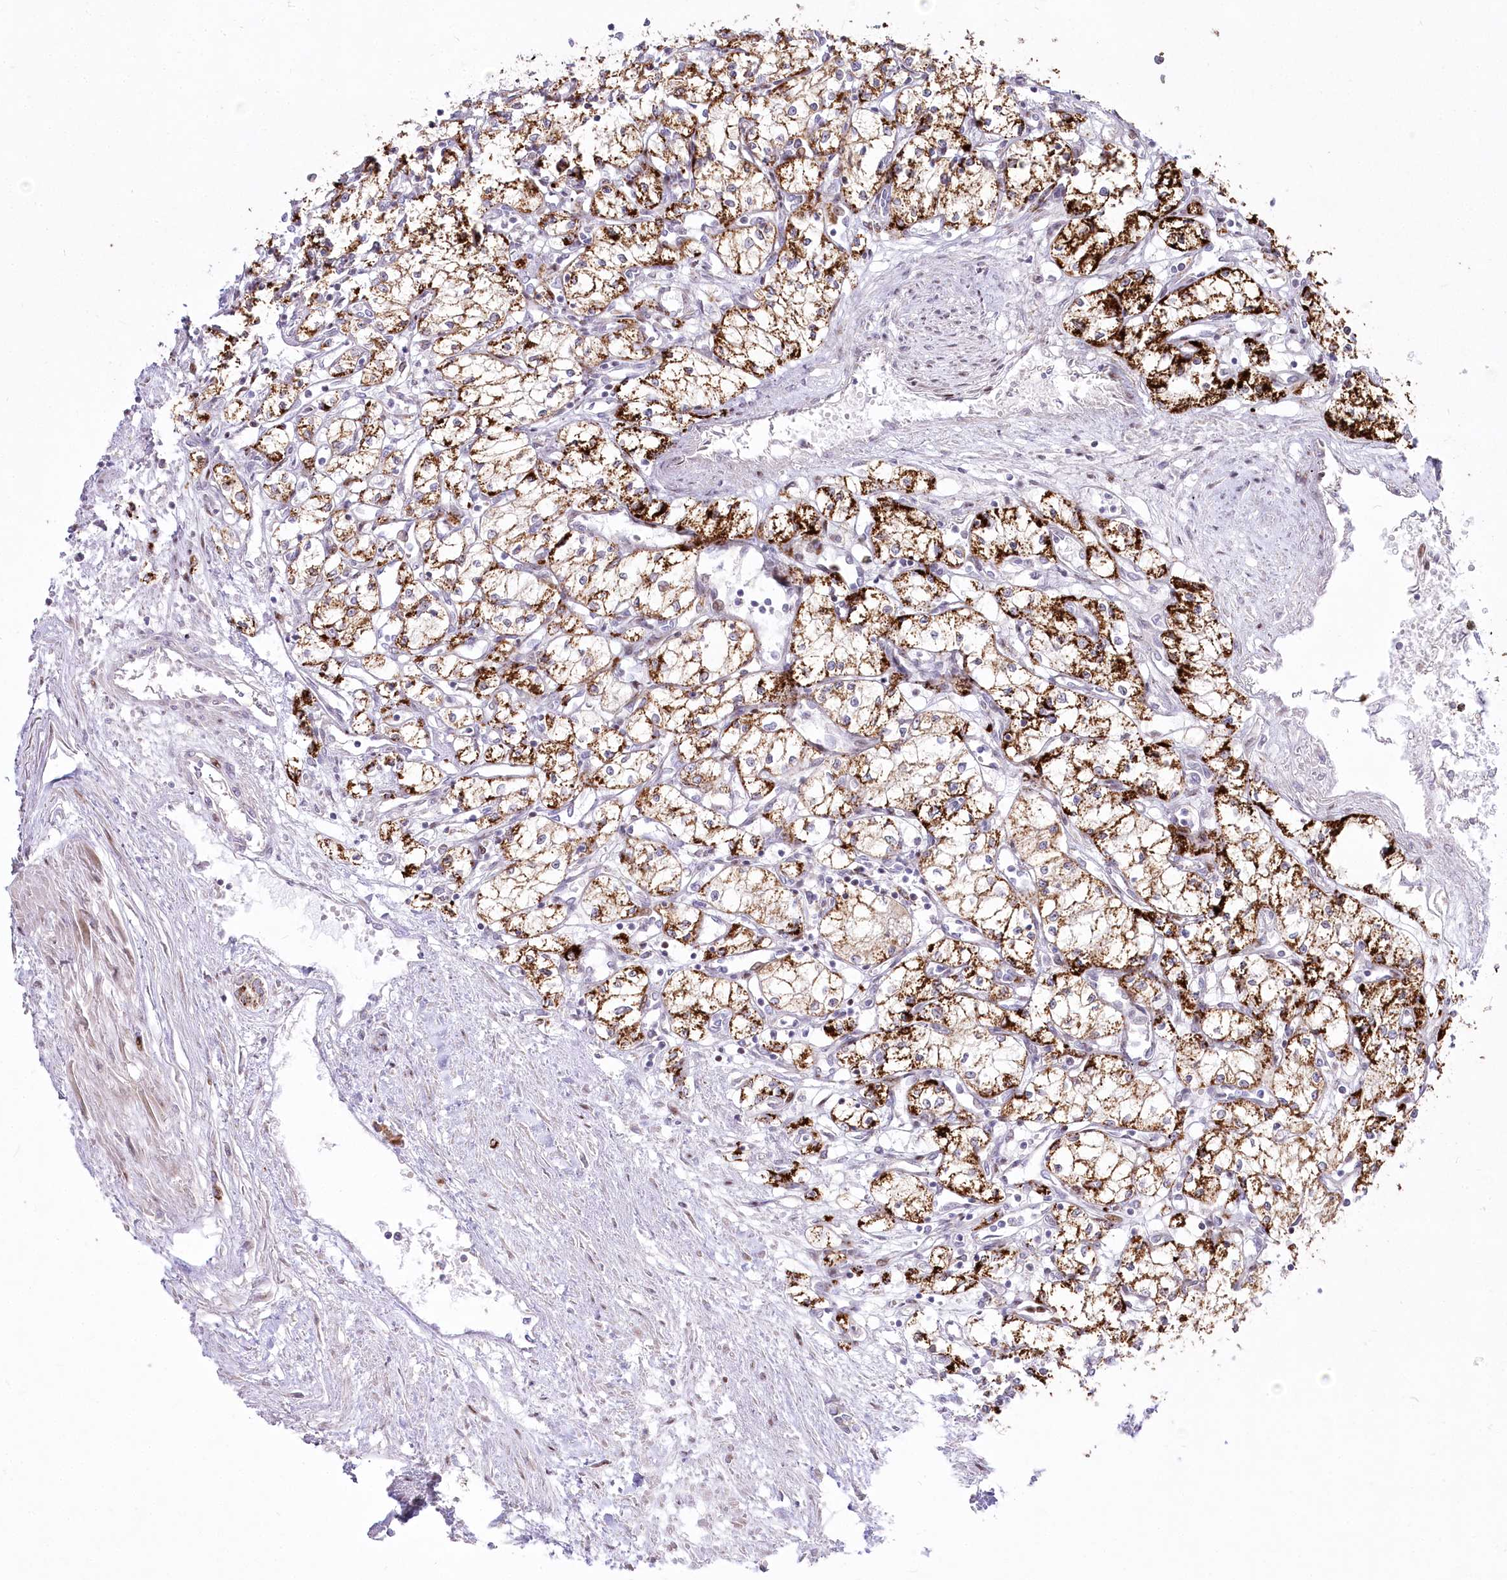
{"staining": {"intensity": "strong", "quantity": ">75%", "location": "cytoplasmic/membranous"}, "tissue": "renal cancer", "cell_type": "Tumor cells", "image_type": "cancer", "snomed": [{"axis": "morphology", "description": "Adenocarcinoma, NOS"}, {"axis": "topography", "description": "Kidney"}], "caption": "Approximately >75% of tumor cells in human renal adenocarcinoma exhibit strong cytoplasmic/membranous protein staining as visualized by brown immunohistochemical staining.", "gene": "CEP164", "patient": {"sex": "male", "age": 59}}